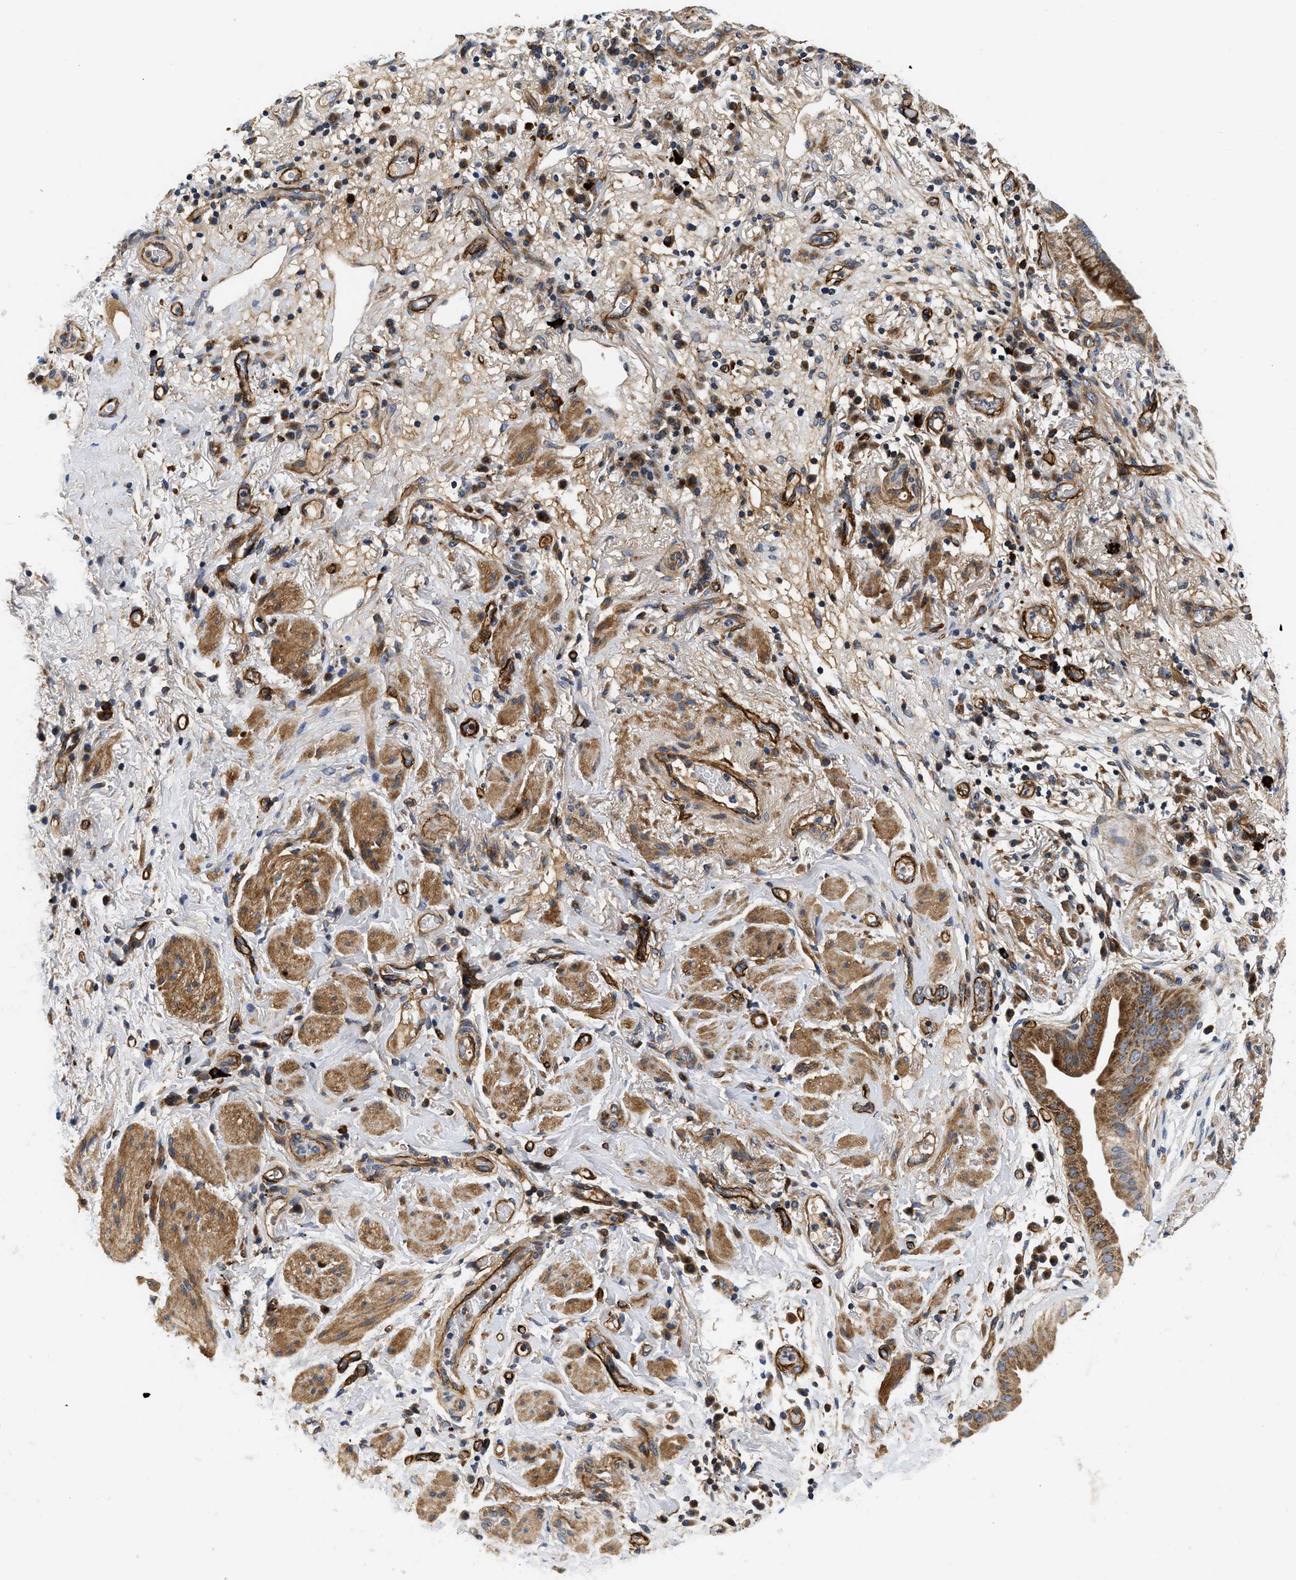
{"staining": {"intensity": "moderate", "quantity": ">75%", "location": "cytoplasmic/membranous"}, "tissue": "lung cancer", "cell_type": "Tumor cells", "image_type": "cancer", "snomed": [{"axis": "morphology", "description": "Normal tissue, NOS"}, {"axis": "morphology", "description": "Adenocarcinoma, NOS"}, {"axis": "topography", "description": "Bronchus"}, {"axis": "topography", "description": "Lung"}], "caption": "Lung cancer (adenocarcinoma) tissue shows moderate cytoplasmic/membranous positivity in approximately >75% of tumor cells", "gene": "NME6", "patient": {"sex": "female", "age": 70}}